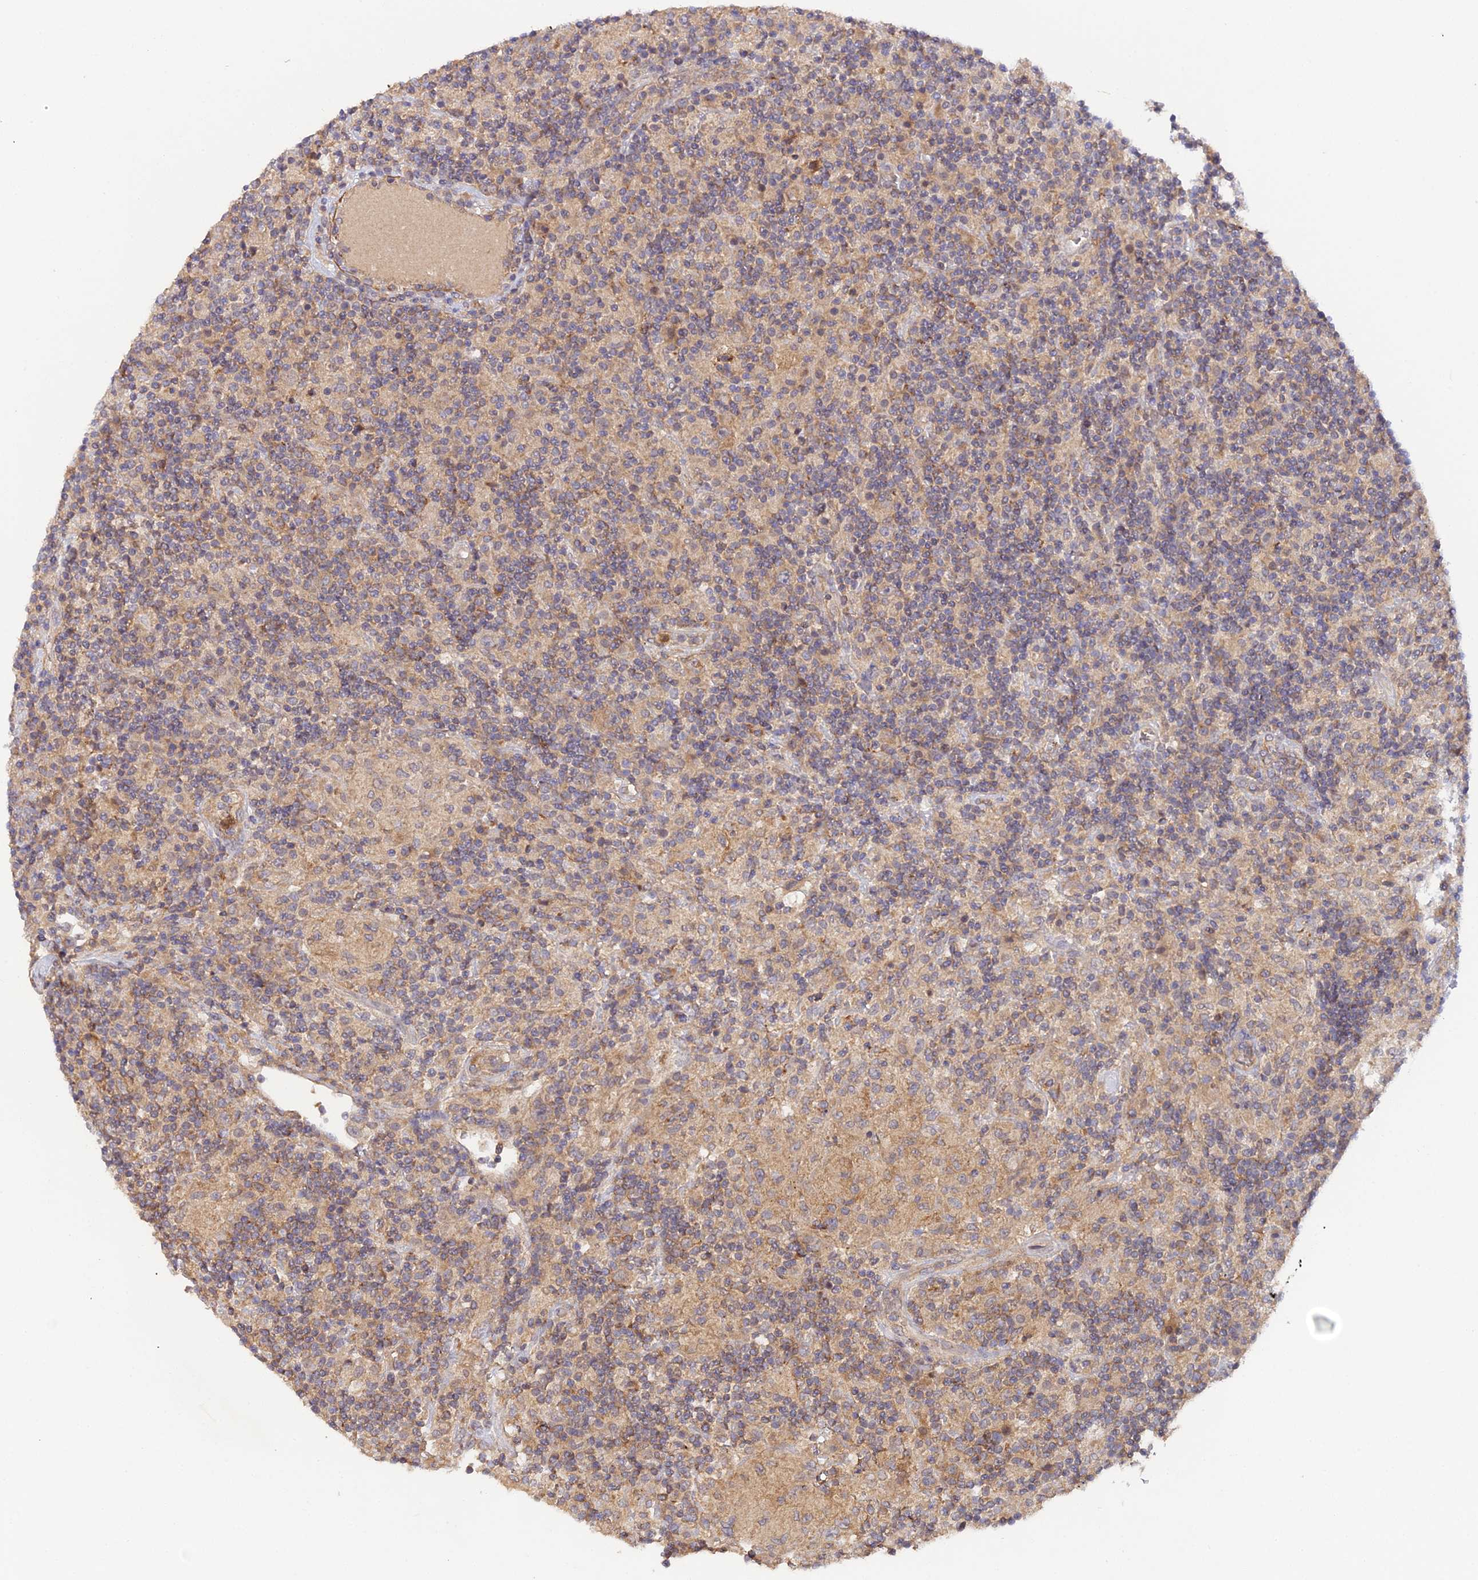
{"staining": {"intensity": "moderate", "quantity": ">75%", "location": "cytoplasmic/membranous"}, "tissue": "lymphoma", "cell_type": "Tumor cells", "image_type": "cancer", "snomed": [{"axis": "morphology", "description": "Hodgkin's disease, NOS"}, {"axis": "topography", "description": "Lymph node"}], "caption": "Immunohistochemical staining of human lymphoma reveals medium levels of moderate cytoplasmic/membranous staining in about >75% of tumor cells.", "gene": "TRIM26", "patient": {"sex": "male", "age": 70}}